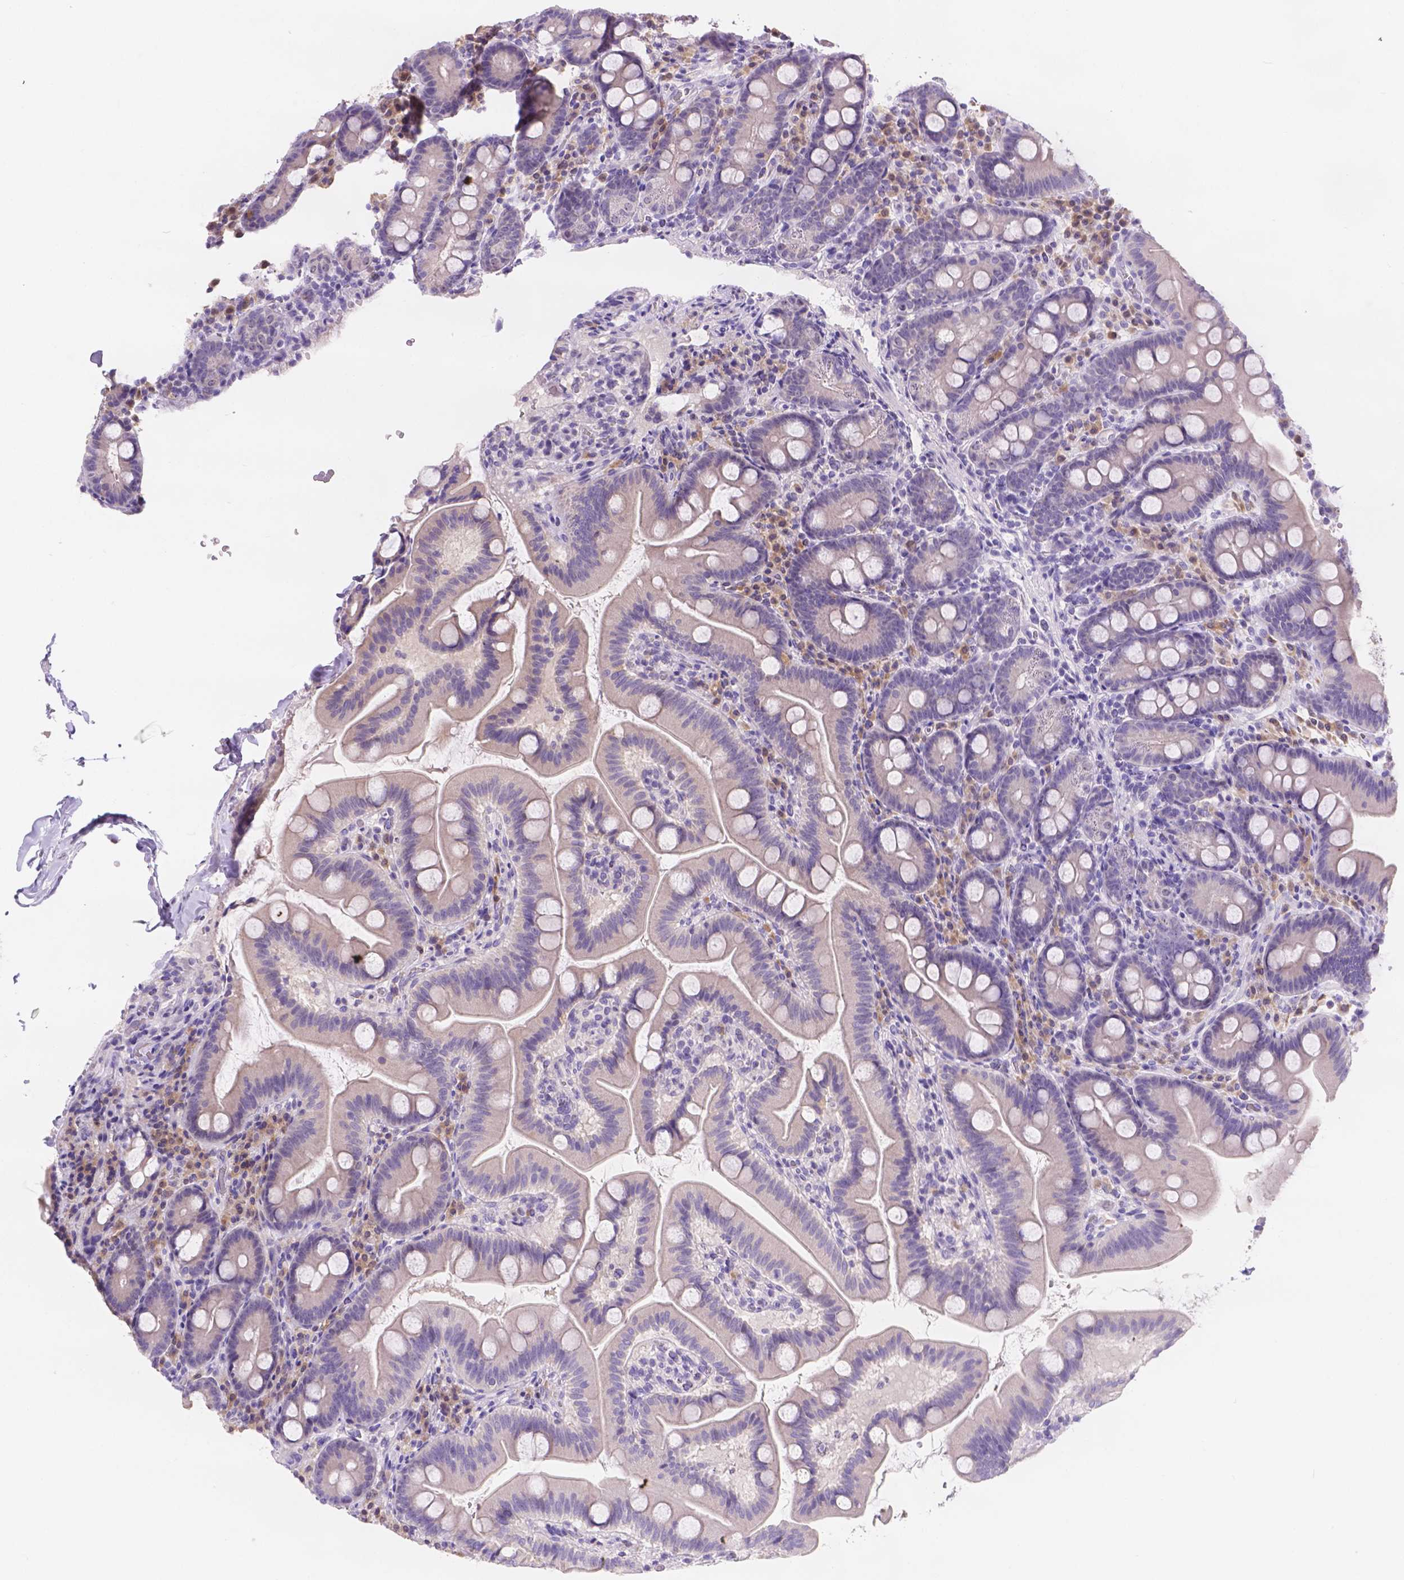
{"staining": {"intensity": "negative", "quantity": "none", "location": "none"}, "tissue": "duodenum", "cell_type": "Glandular cells", "image_type": "normal", "snomed": [{"axis": "morphology", "description": "Normal tissue, NOS"}, {"axis": "topography", "description": "Duodenum"}], "caption": "IHC of normal human duodenum exhibits no positivity in glandular cells.", "gene": "CD96", "patient": {"sex": "male", "age": 59}}